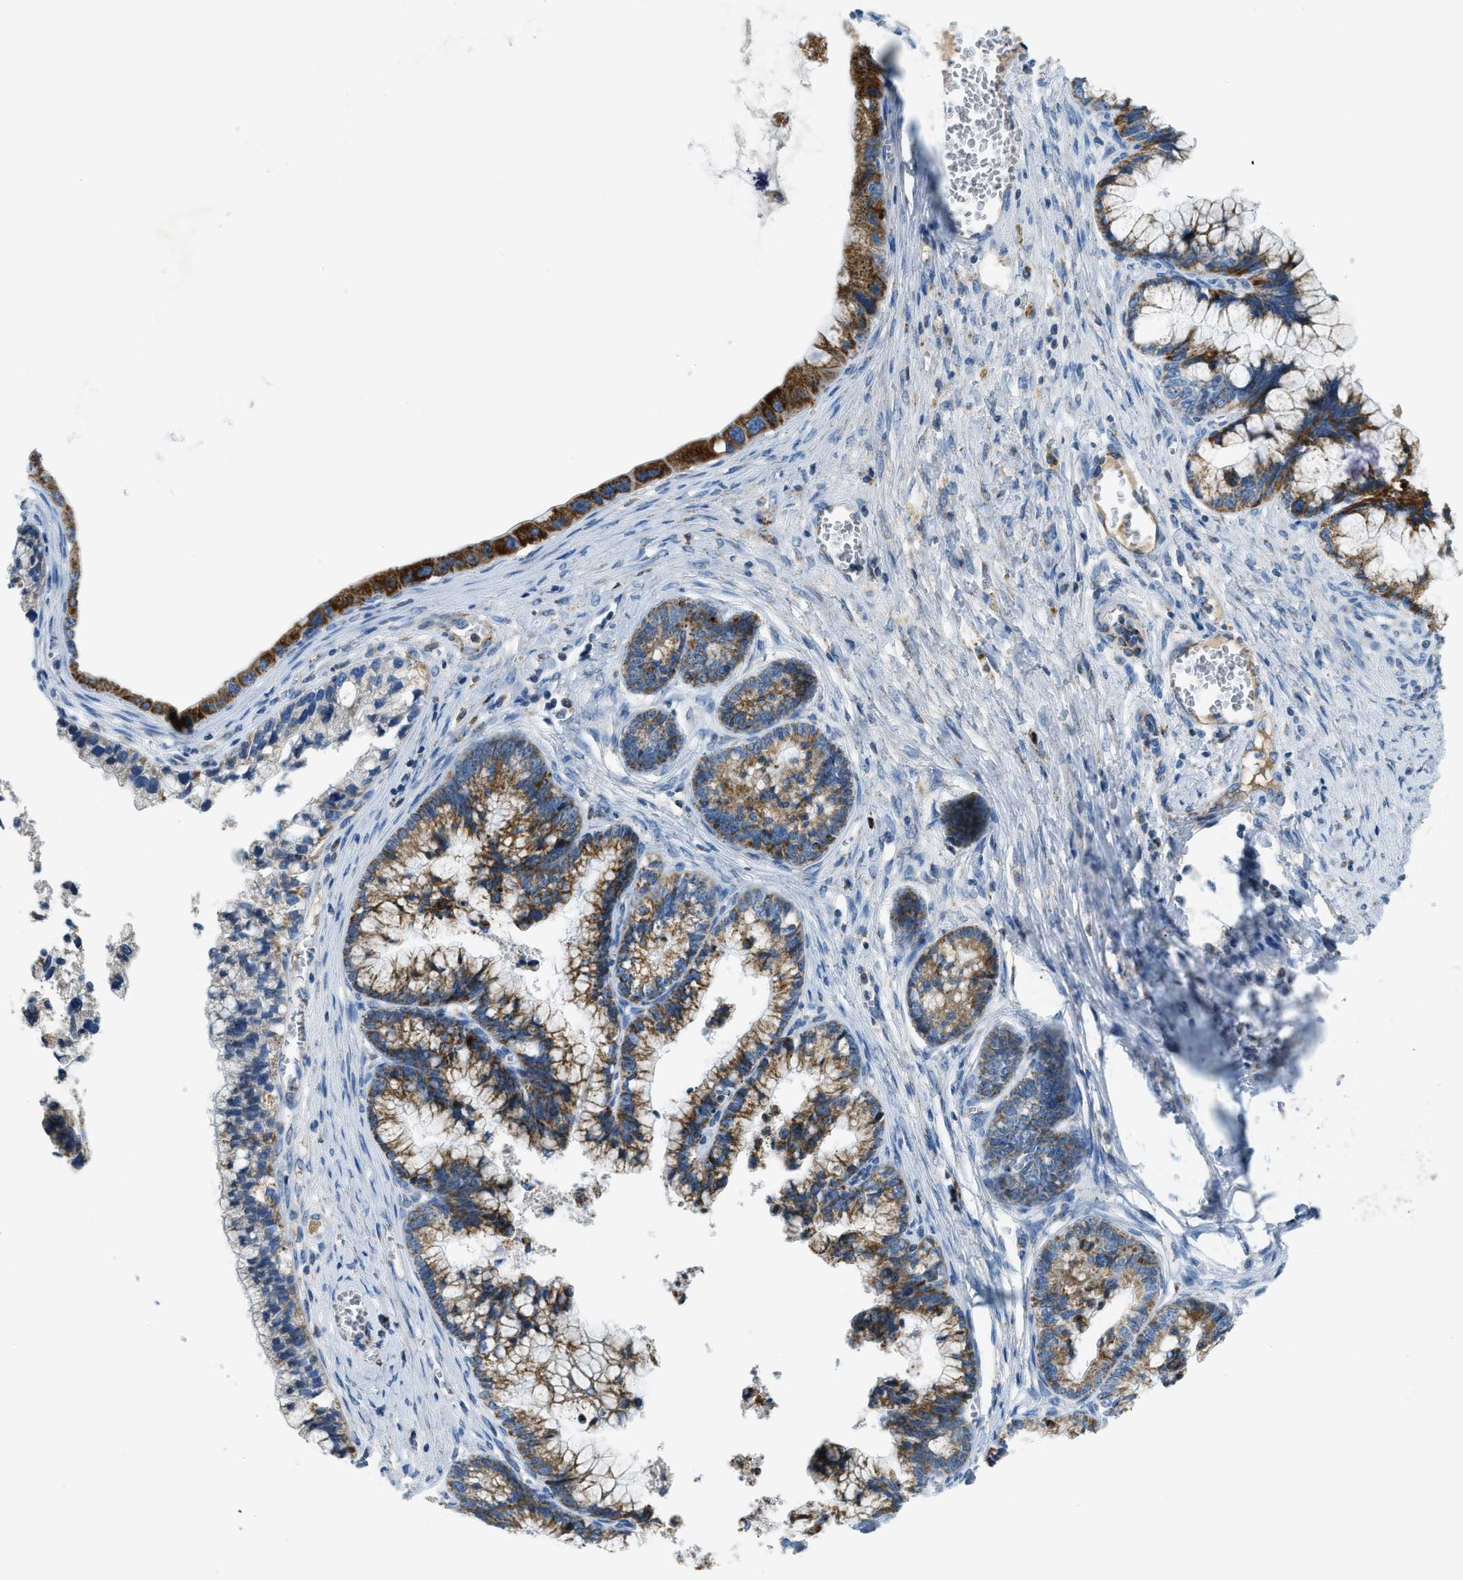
{"staining": {"intensity": "moderate", "quantity": ">75%", "location": "cytoplasmic/membranous"}, "tissue": "cervical cancer", "cell_type": "Tumor cells", "image_type": "cancer", "snomed": [{"axis": "morphology", "description": "Adenocarcinoma, NOS"}, {"axis": "topography", "description": "Cervix"}], "caption": "Cervical adenocarcinoma tissue shows moderate cytoplasmic/membranous positivity in approximately >75% of tumor cells, visualized by immunohistochemistry.", "gene": "ACADVL", "patient": {"sex": "female", "age": 44}}